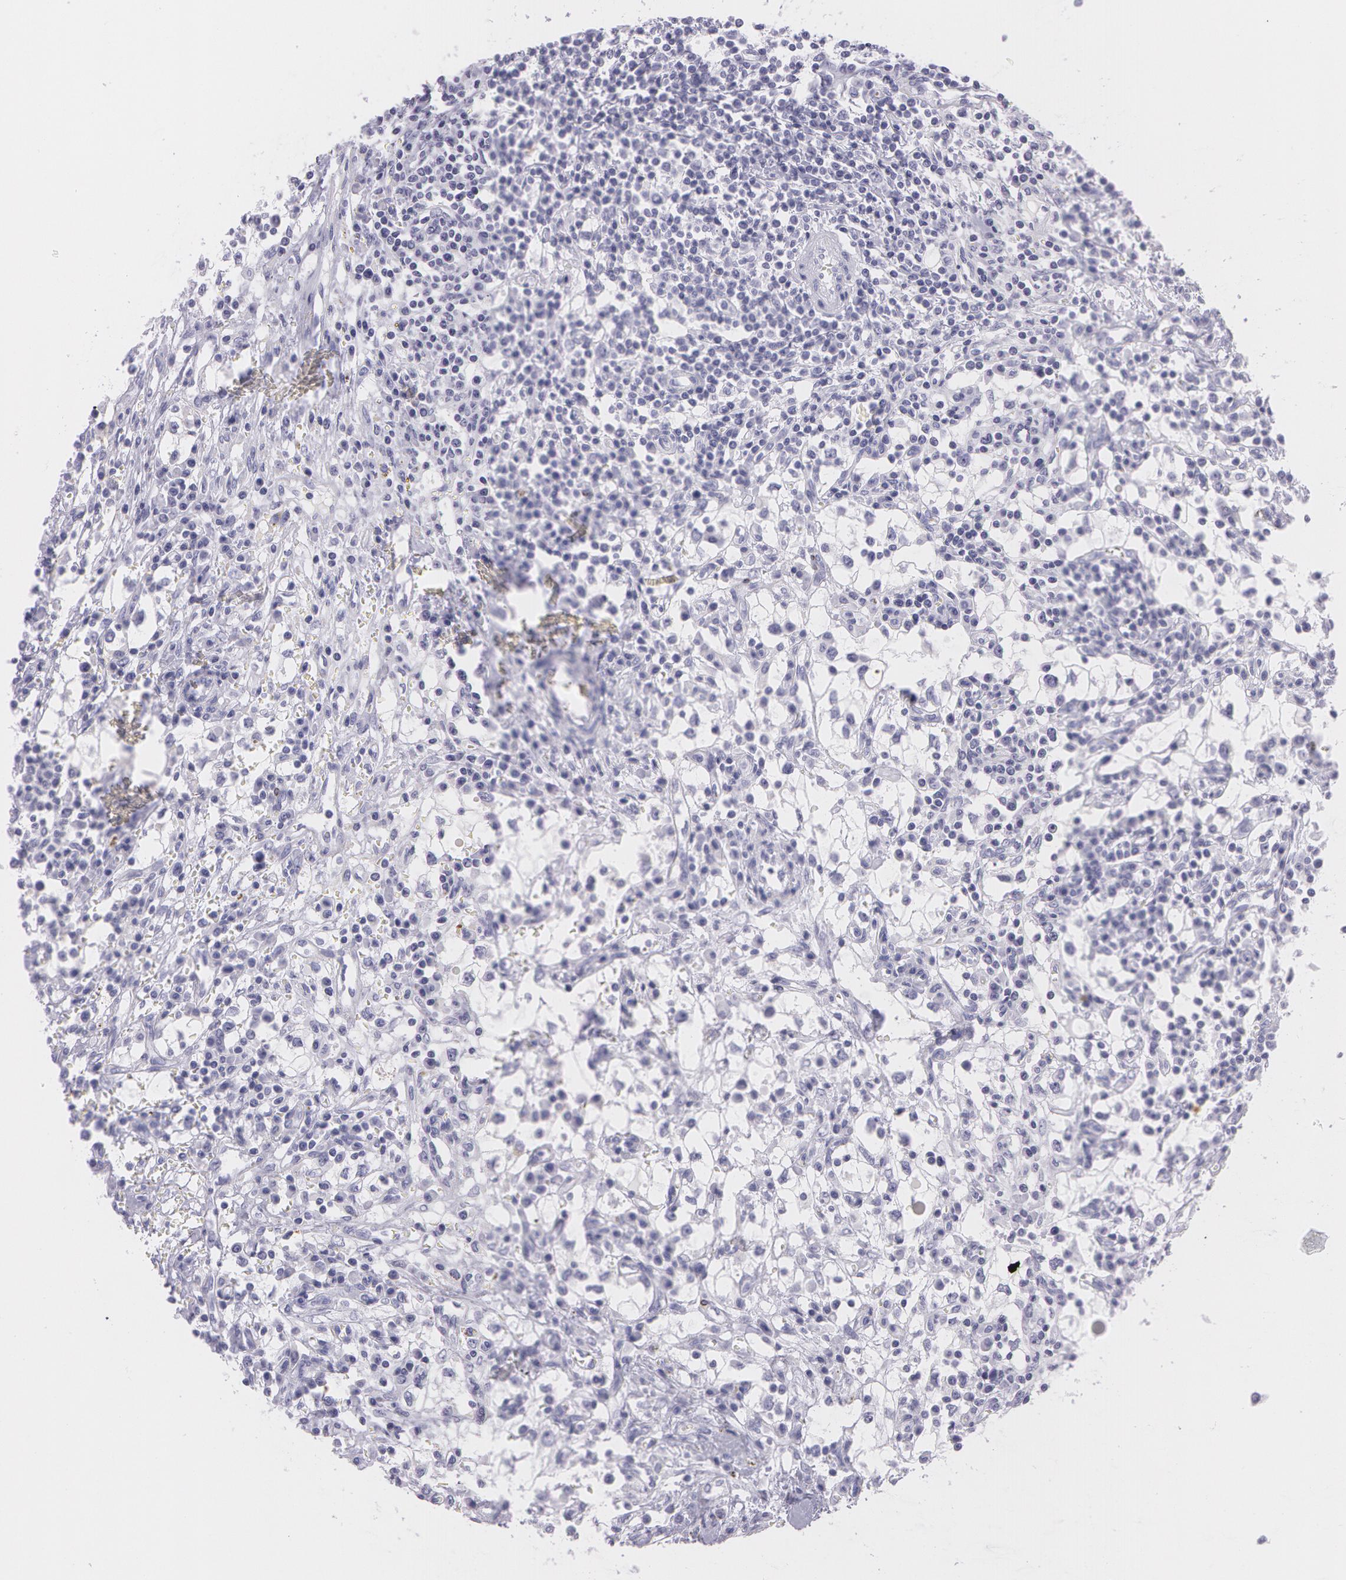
{"staining": {"intensity": "negative", "quantity": "none", "location": "none"}, "tissue": "renal cancer", "cell_type": "Tumor cells", "image_type": "cancer", "snomed": [{"axis": "morphology", "description": "Adenocarcinoma, NOS"}, {"axis": "topography", "description": "Kidney"}], "caption": "Immunohistochemical staining of human adenocarcinoma (renal) exhibits no significant expression in tumor cells.", "gene": "SNCG", "patient": {"sex": "male", "age": 82}}